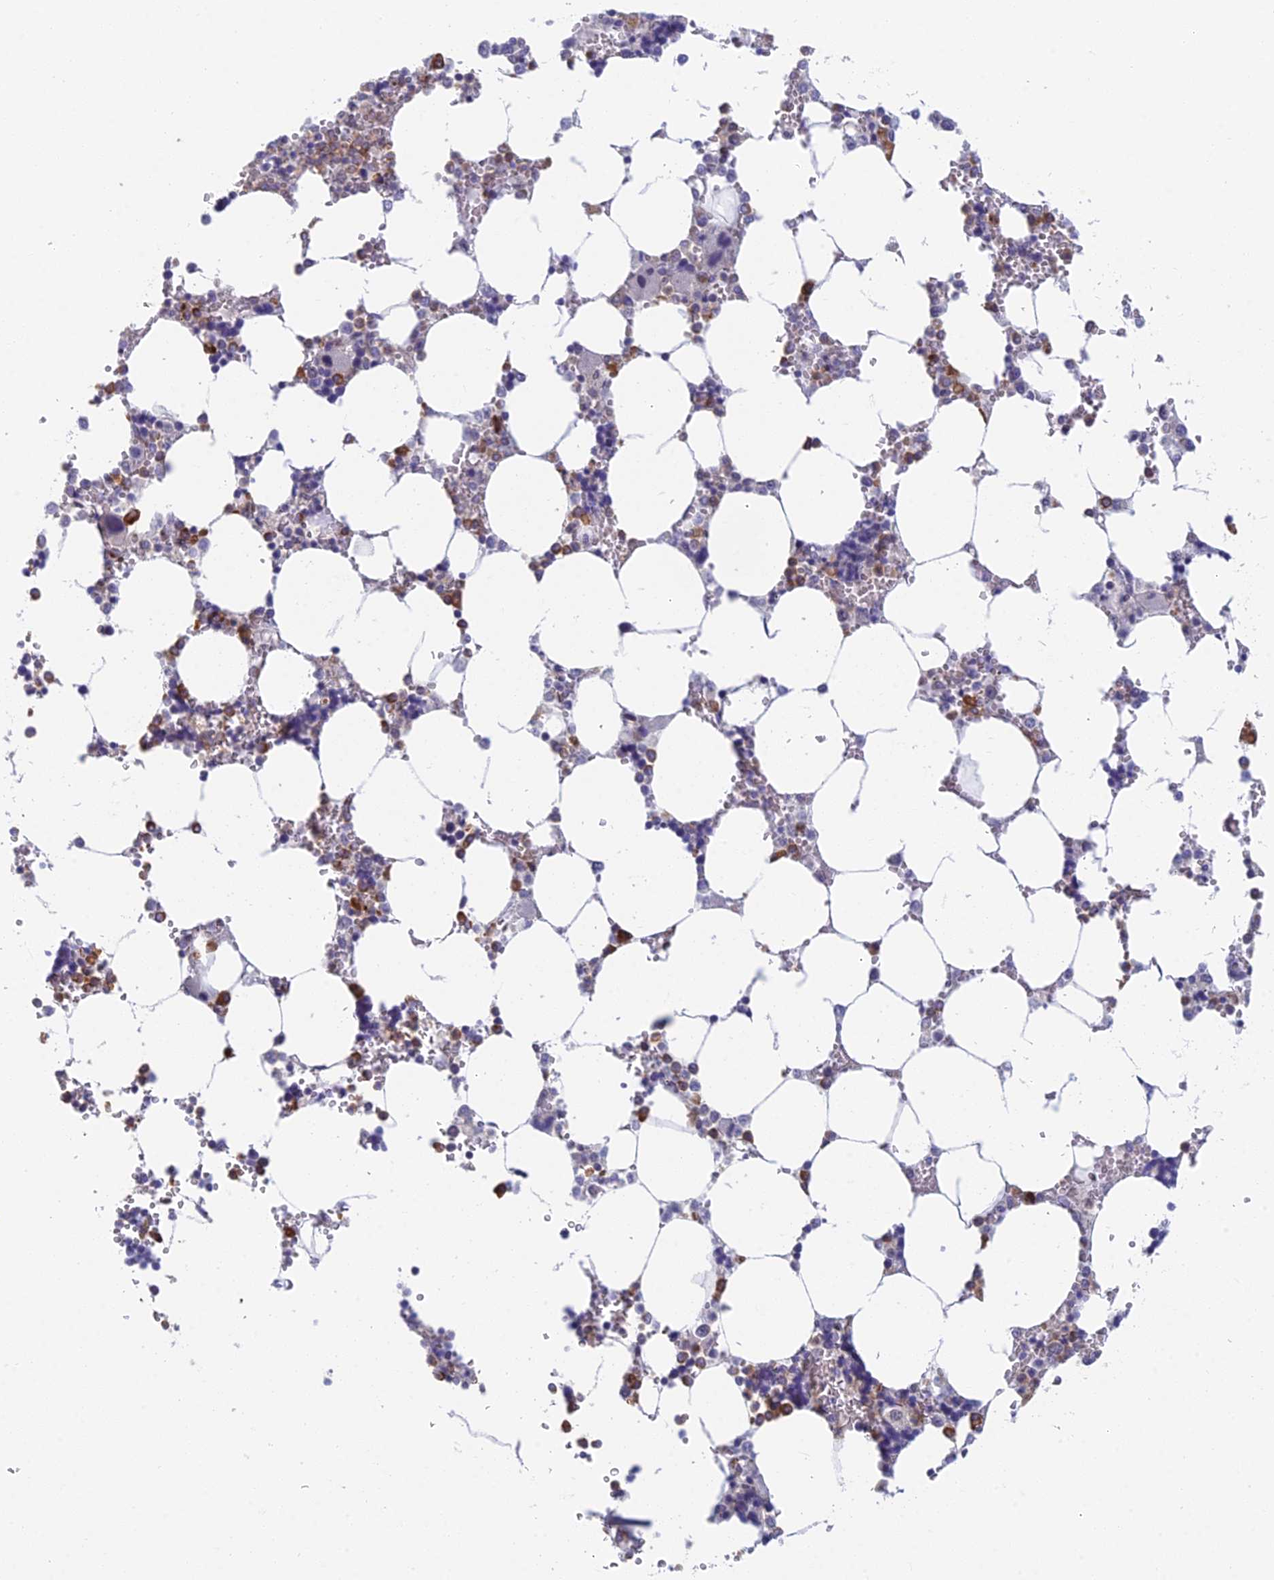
{"staining": {"intensity": "moderate", "quantity": "25%-75%", "location": "cytoplasmic/membranous"}, "tissue": "bone marrow", "cell_type": "Hematopoietic cells", "image_type": "normal", "snomed": [{"axis": "morphology", "description": "Normal tissue, NOS"}, {"axis": "topography", "description": "Bone marrow"}], "caption": "Normal bone marrow displays moderate cytoplasmic/membranous positivity in approximately 25%-75% of hematopoietic cells (brown staining indicates protein expression, while blue staining denotes nuclei)..", "gene": "PPP1R26", "patient": {"sex": "male", "age": 64}}